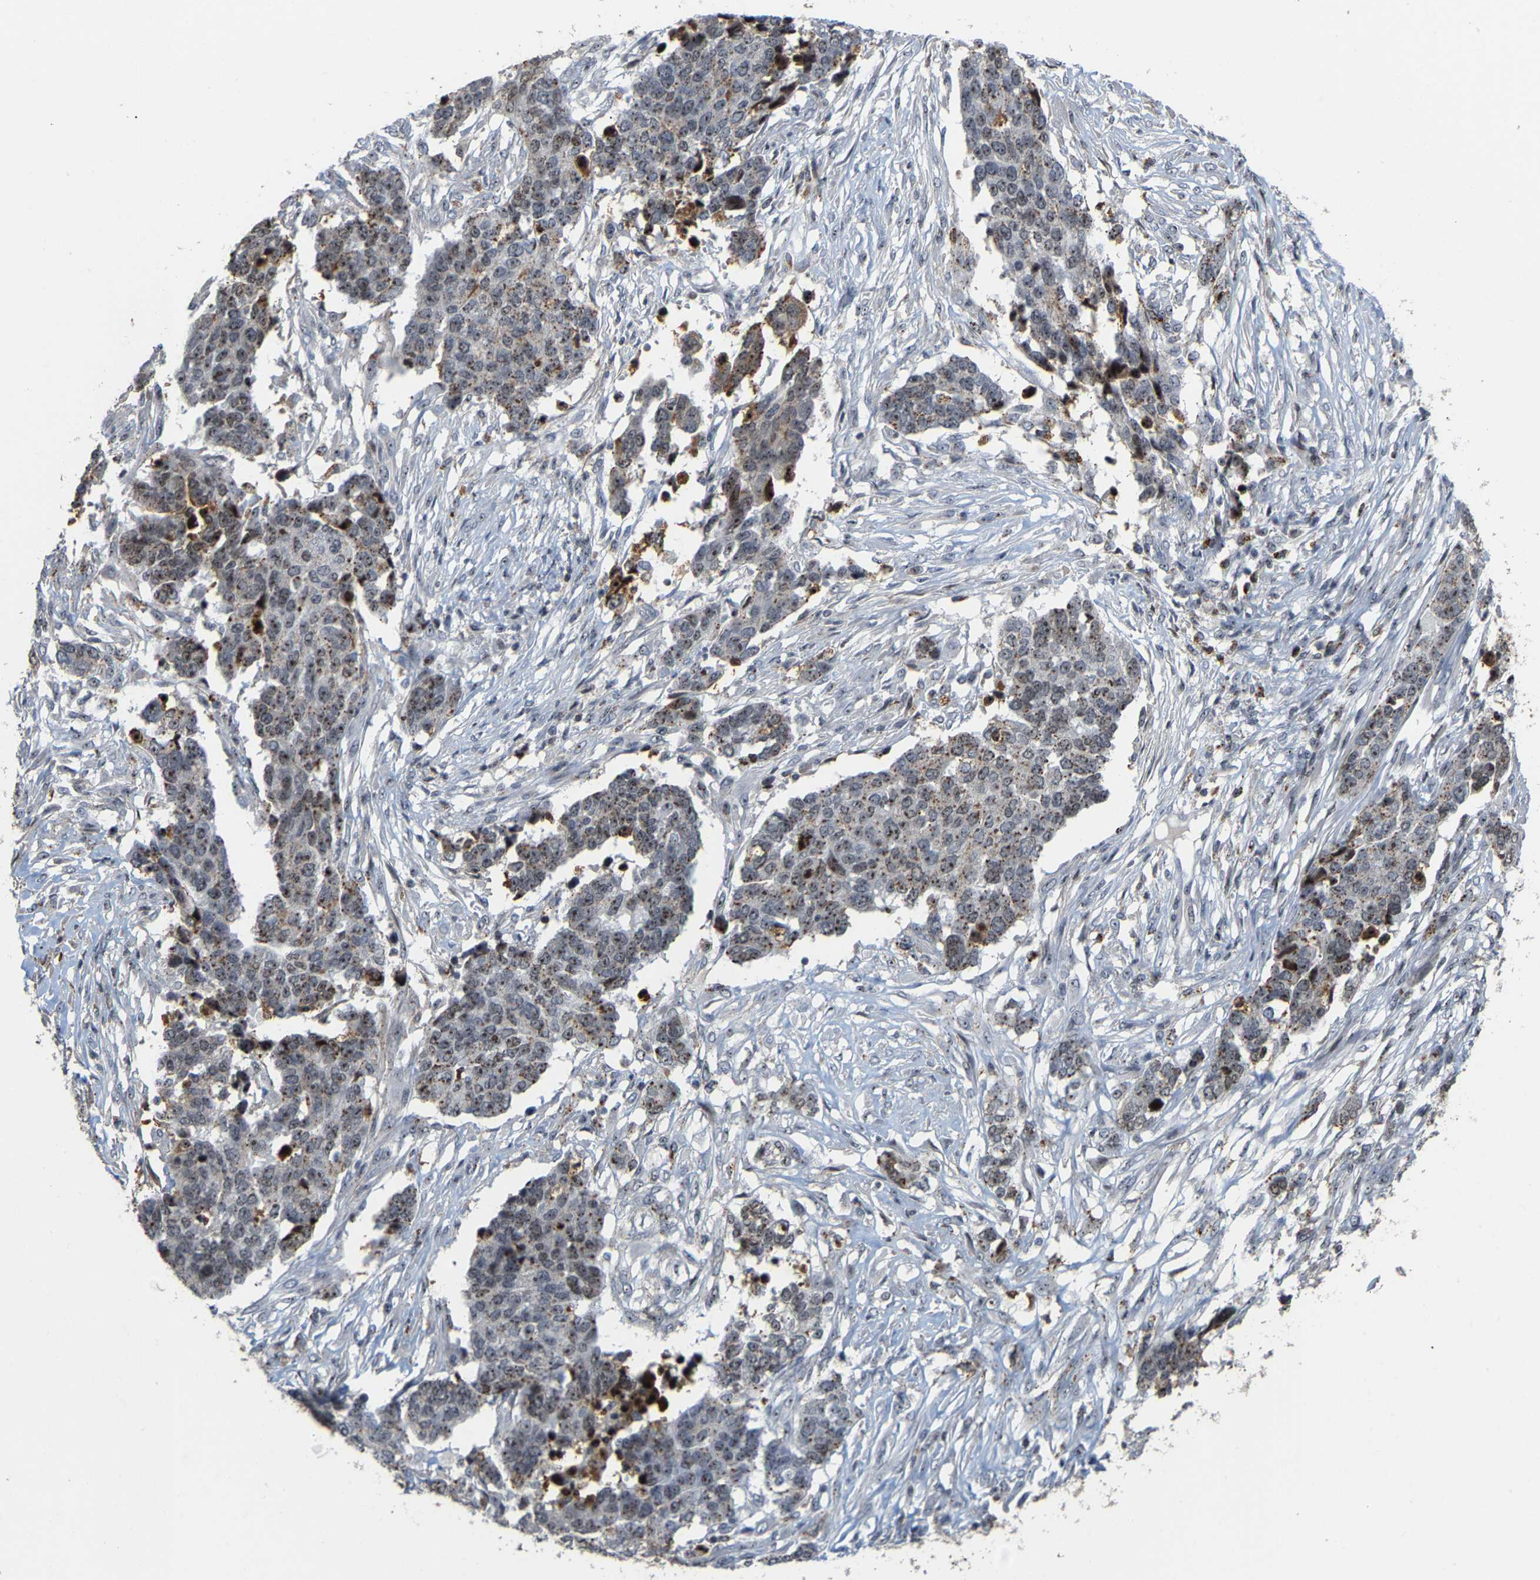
{"staining": {"intensity": "moderate", "quantity": ">75%", "location": "nuclear"}, "tissue": "ovarian cancer", "cell_type": "Tumor cells", "image_type": "cancer", "snomed": [{"axis": "morphology", "description": "Cystadenocarcinoma, serous, NOS"}, {"axis": "topography", "description": "Ovary"}], "caption": "A histopathology image of human serous cystadenocarcinoma (ovarian) stained for a protein displays moderate nuclear brown staining in tumor cells.", "gene": "NOP58", "patient": {"sex": "female", "age": 44}}